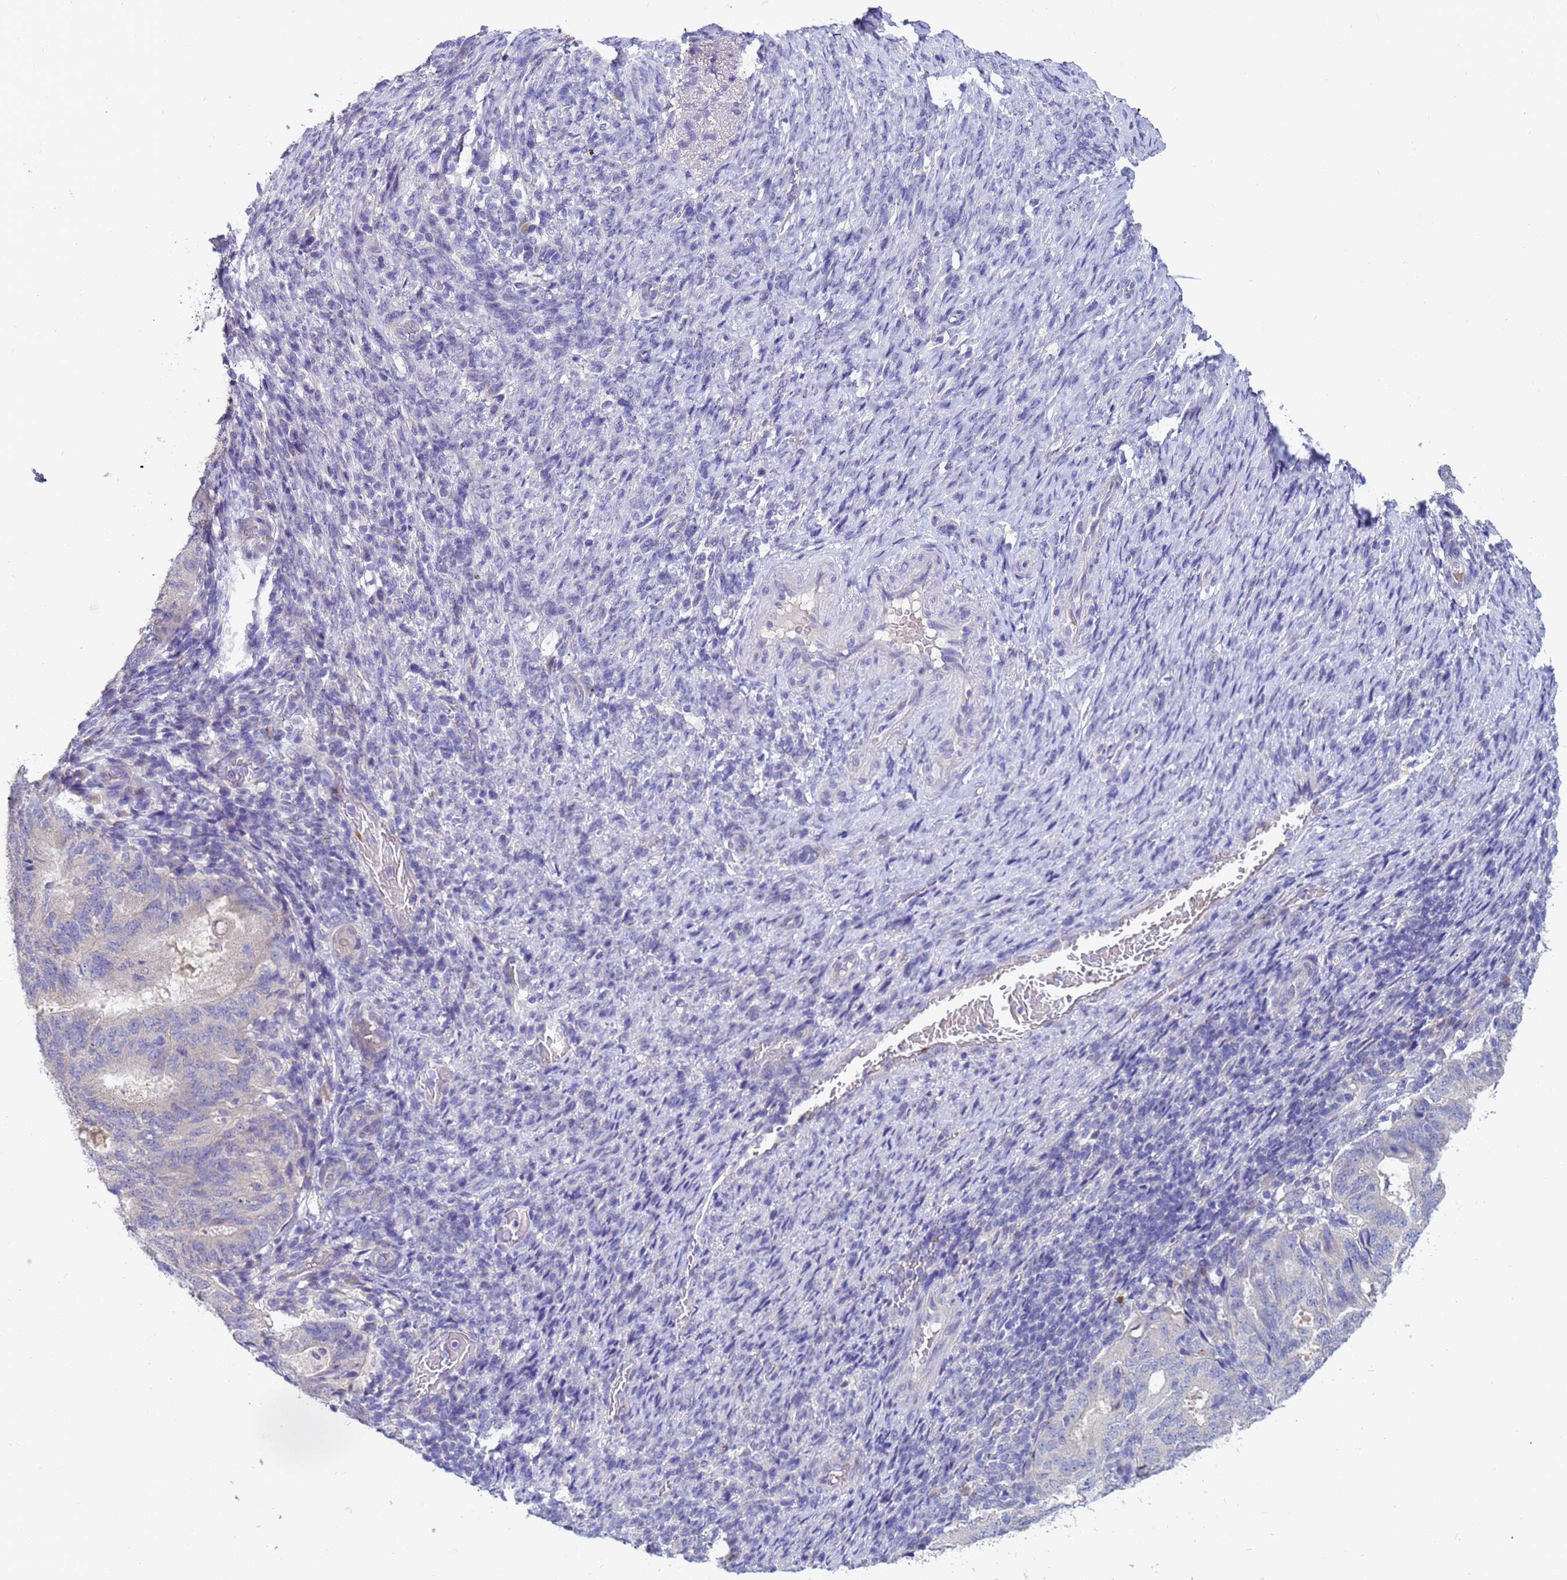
{"staining": {"intensity": "negative", "quantity": "none", "location": "none"}, "tissue": "endometrial cancer", "cell_type": "Tumor cells", "image_type": "cancer", "snomed": [{"axis": "morphology", "description": "Adenocarcinoma, NOS"}, {"axis": "topography", "description": "Endometrium"}], "caption": "Immunohistochemical staining of endometrial cancer demonstrates no significant positivity in tumor cells.", "gene": "IHO1", "patient": {"sex": "female", "age": 70}}